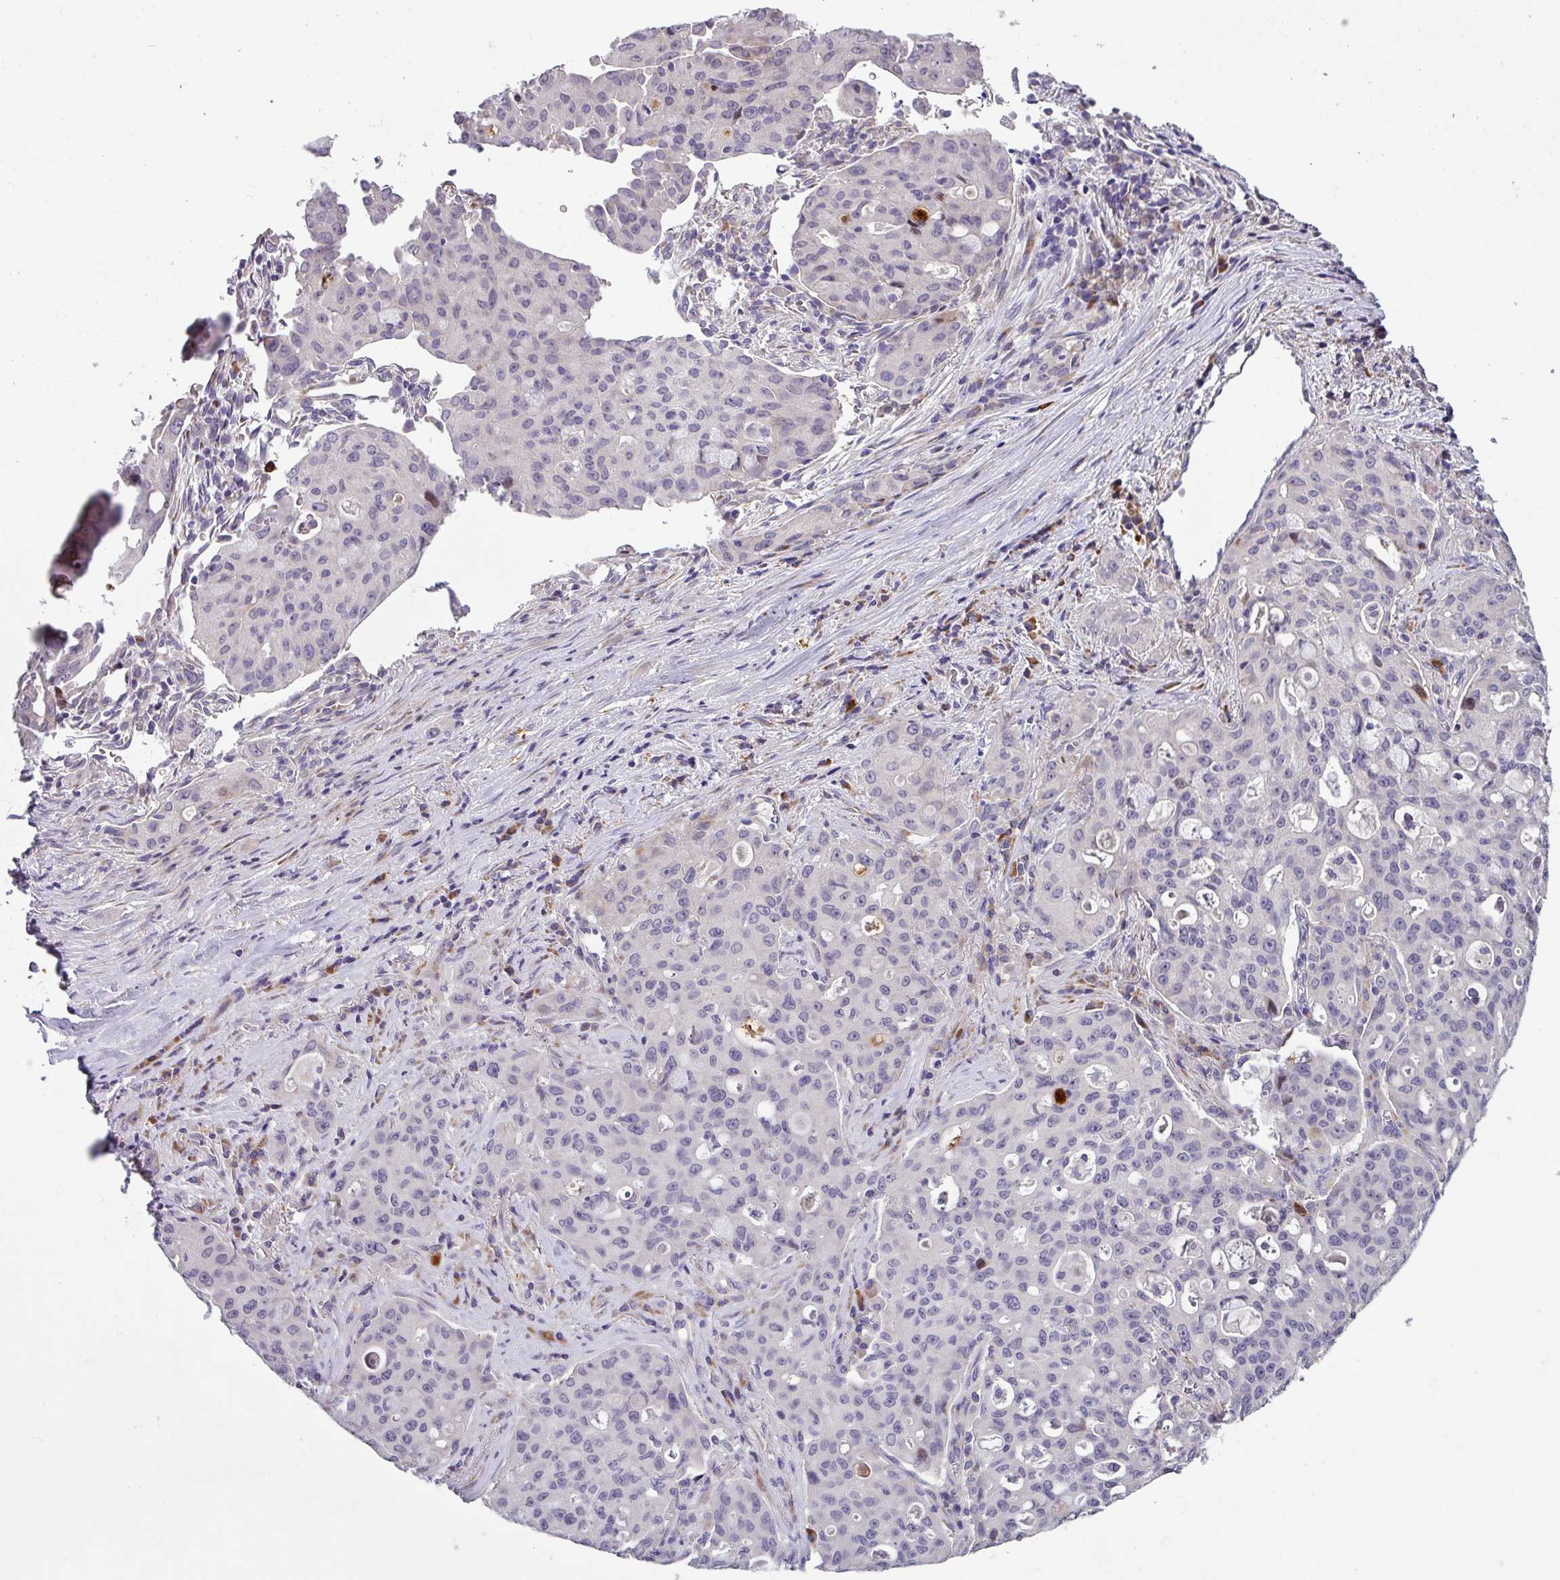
{"staining": {"intensity": "negative", "quantity": "none", "location": "none"}, "tissue": "lung cancer", "cell_type": "Tumor cells", "image_type": "cancer", "snomed": [{"axis": "morphology", "description": "Adenocarcinoma, NOS"}, {"axis": "topography", "description": "Lung"}], "caption": "IHC image of neoplastic tissue: human adenocarcinoma (lung) stained with DAB (3,3'-diaminobenzidine) demonstrates no significant protein staining in tumor cells.", "gene": "KLHL3", "patient": {"sex": "female", "age": 44}}